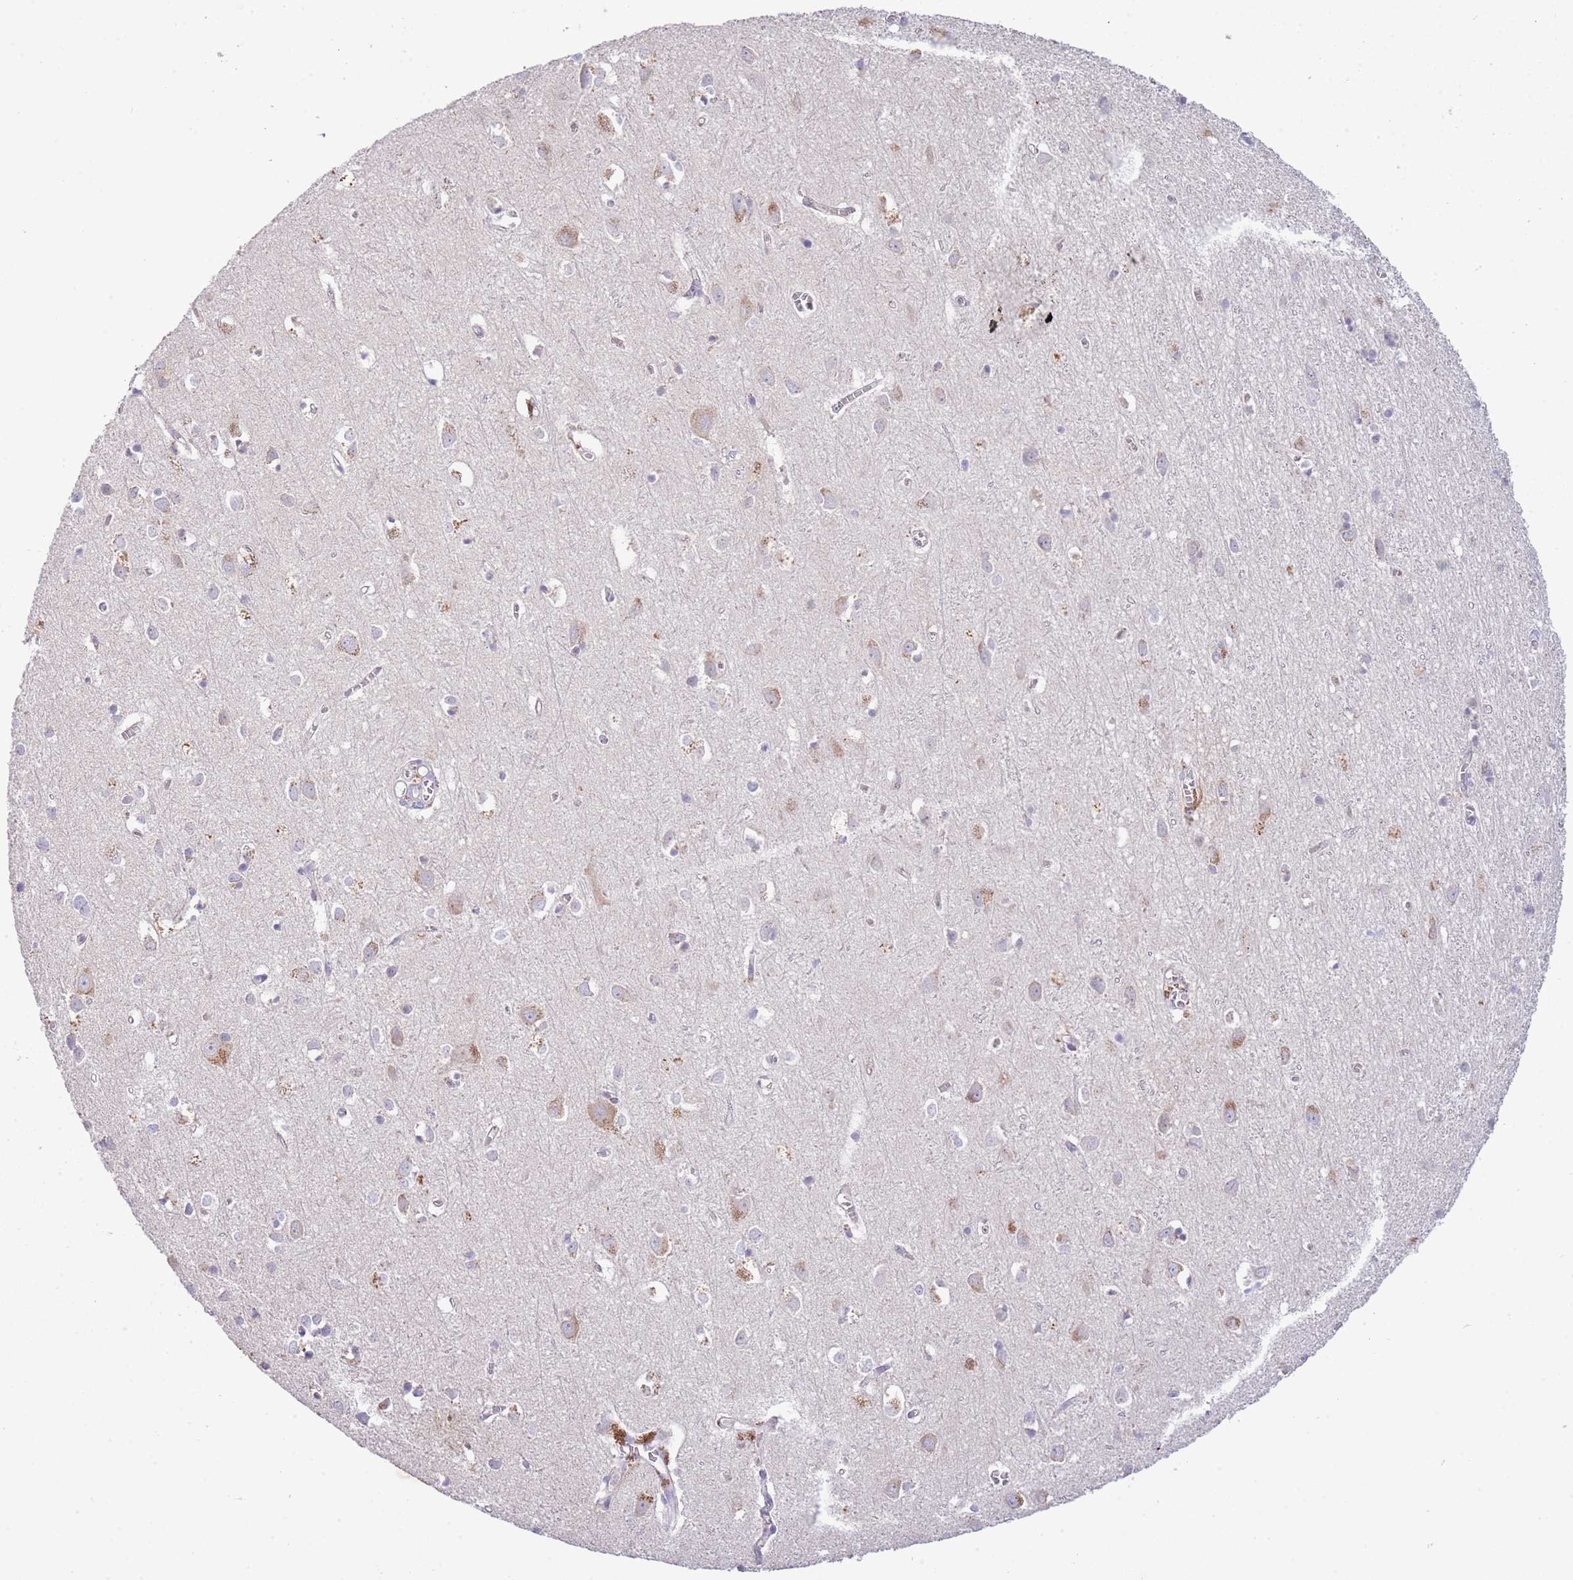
{"staining": {"intensity": "moderate", "quantity": "25%-75%", "location": "cytoplasmic/membranous"}, "tissue": "cerebral cortex", "cell_type": "Endothelial cells", "image_type": "normal", "snomed": [{"axis": "morphology", "description": "Normal tissue, NOS"}, {"axis": "topography", "description": "Cerebral cortex"}], "caption": "Cerebral cortex stained with DAB immunohistochemistry exhibits medium levels of moderate cytoplasmic/membranous positivity in about 25%-75% of endothelial cells.", "gene": "ABHD17A", "patient": {"sex": "female", "age": 64}}